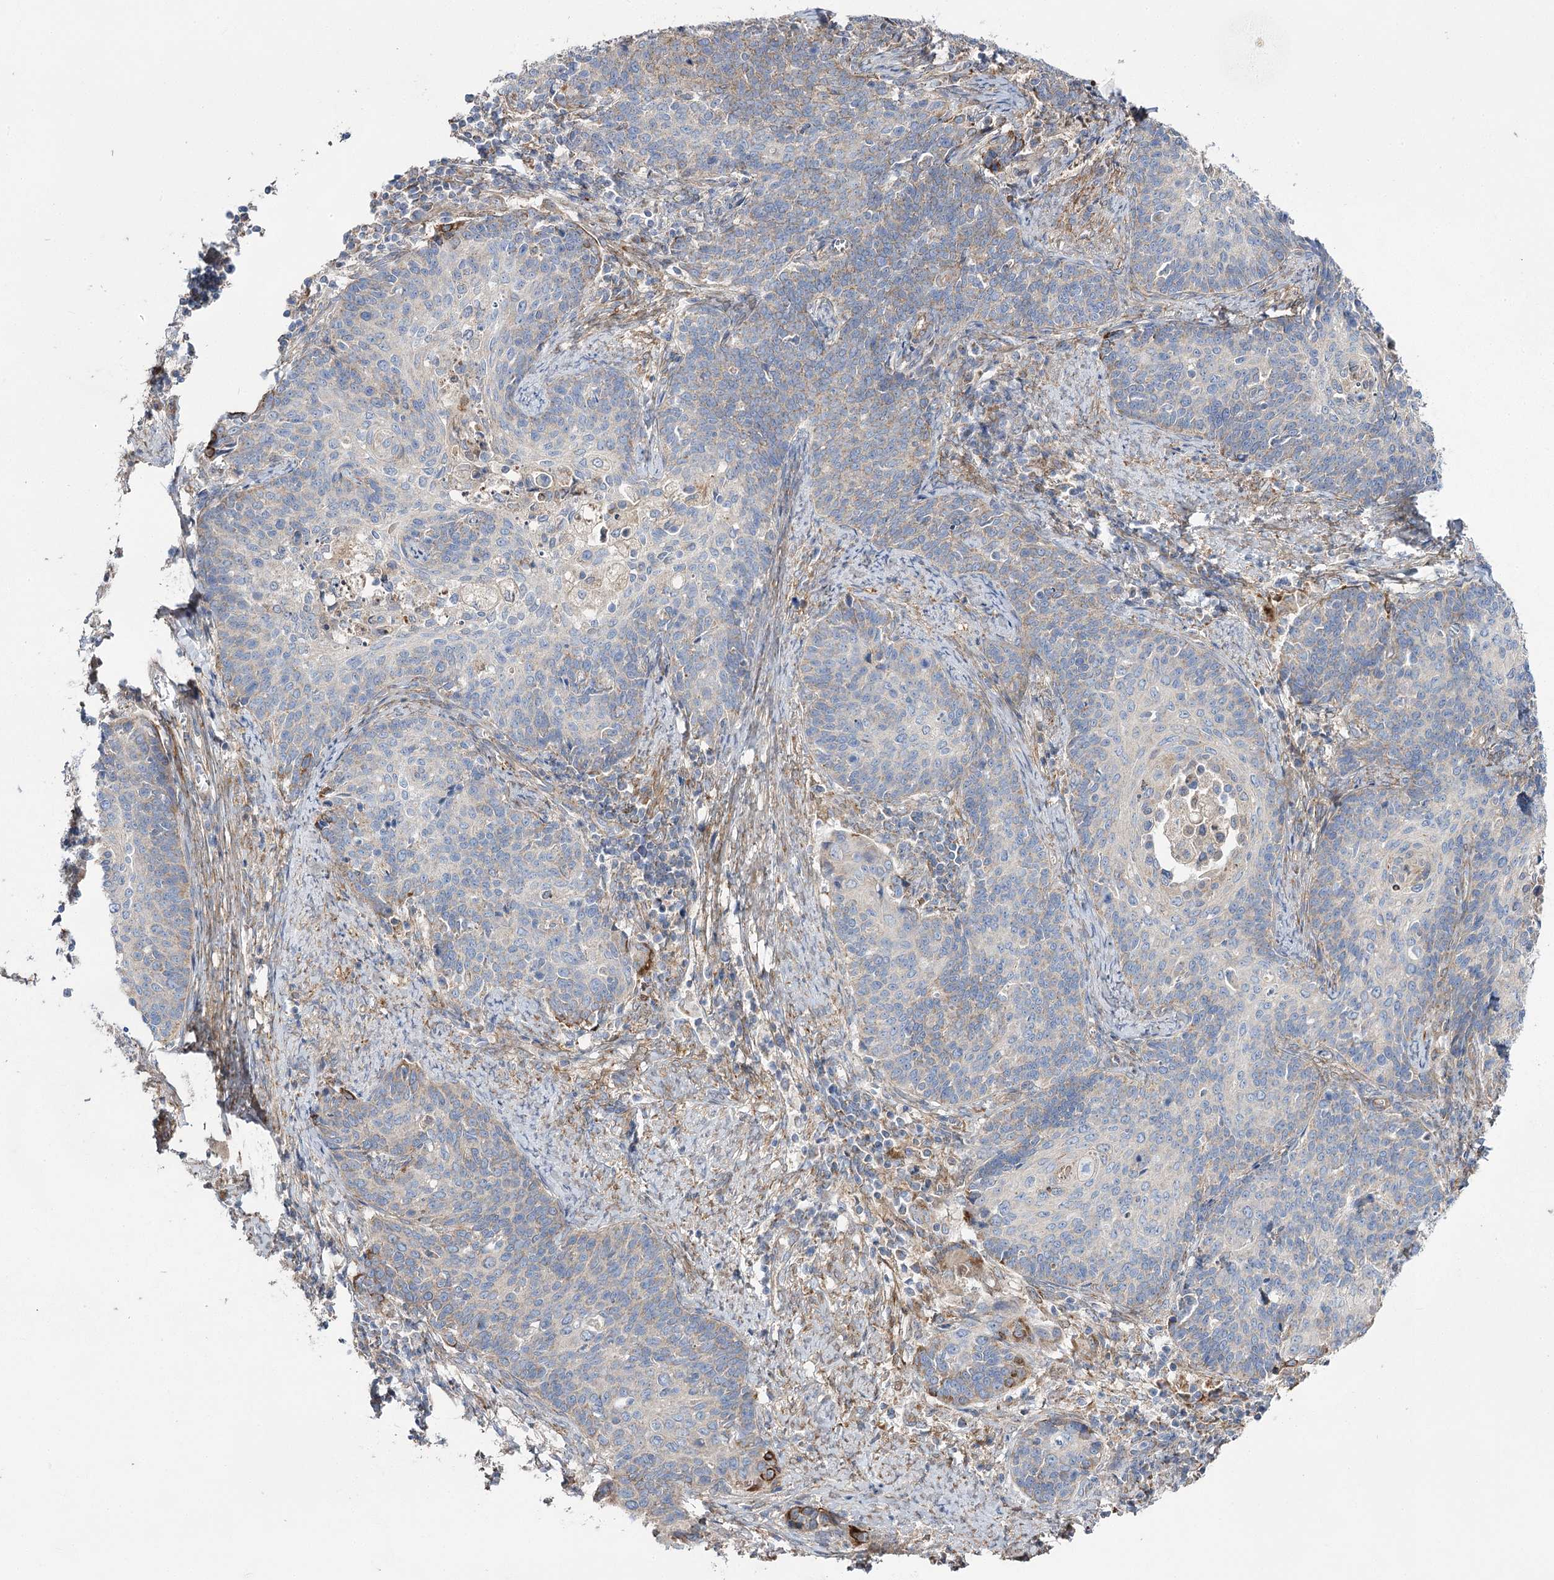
{"staining": {"intensity": "negative", "quantity": "none", "location": "none"}, "tissue": "cervical cancer", "cell_type": "Tumor cells", "image_type": "cancer", "snomed": [{"axis": "morphology", "description": "Squamous cell carcinoma, NOS"}, {"axis": "topography", "description": "Cervix"}], "caption": "Immunohistochemical staining of human cervical cancer (squamous cell carcinoma) displays no significant staining in tumor cells.", "gene": "RMDN2", "patient": {"sex": "female", "age": 39}}